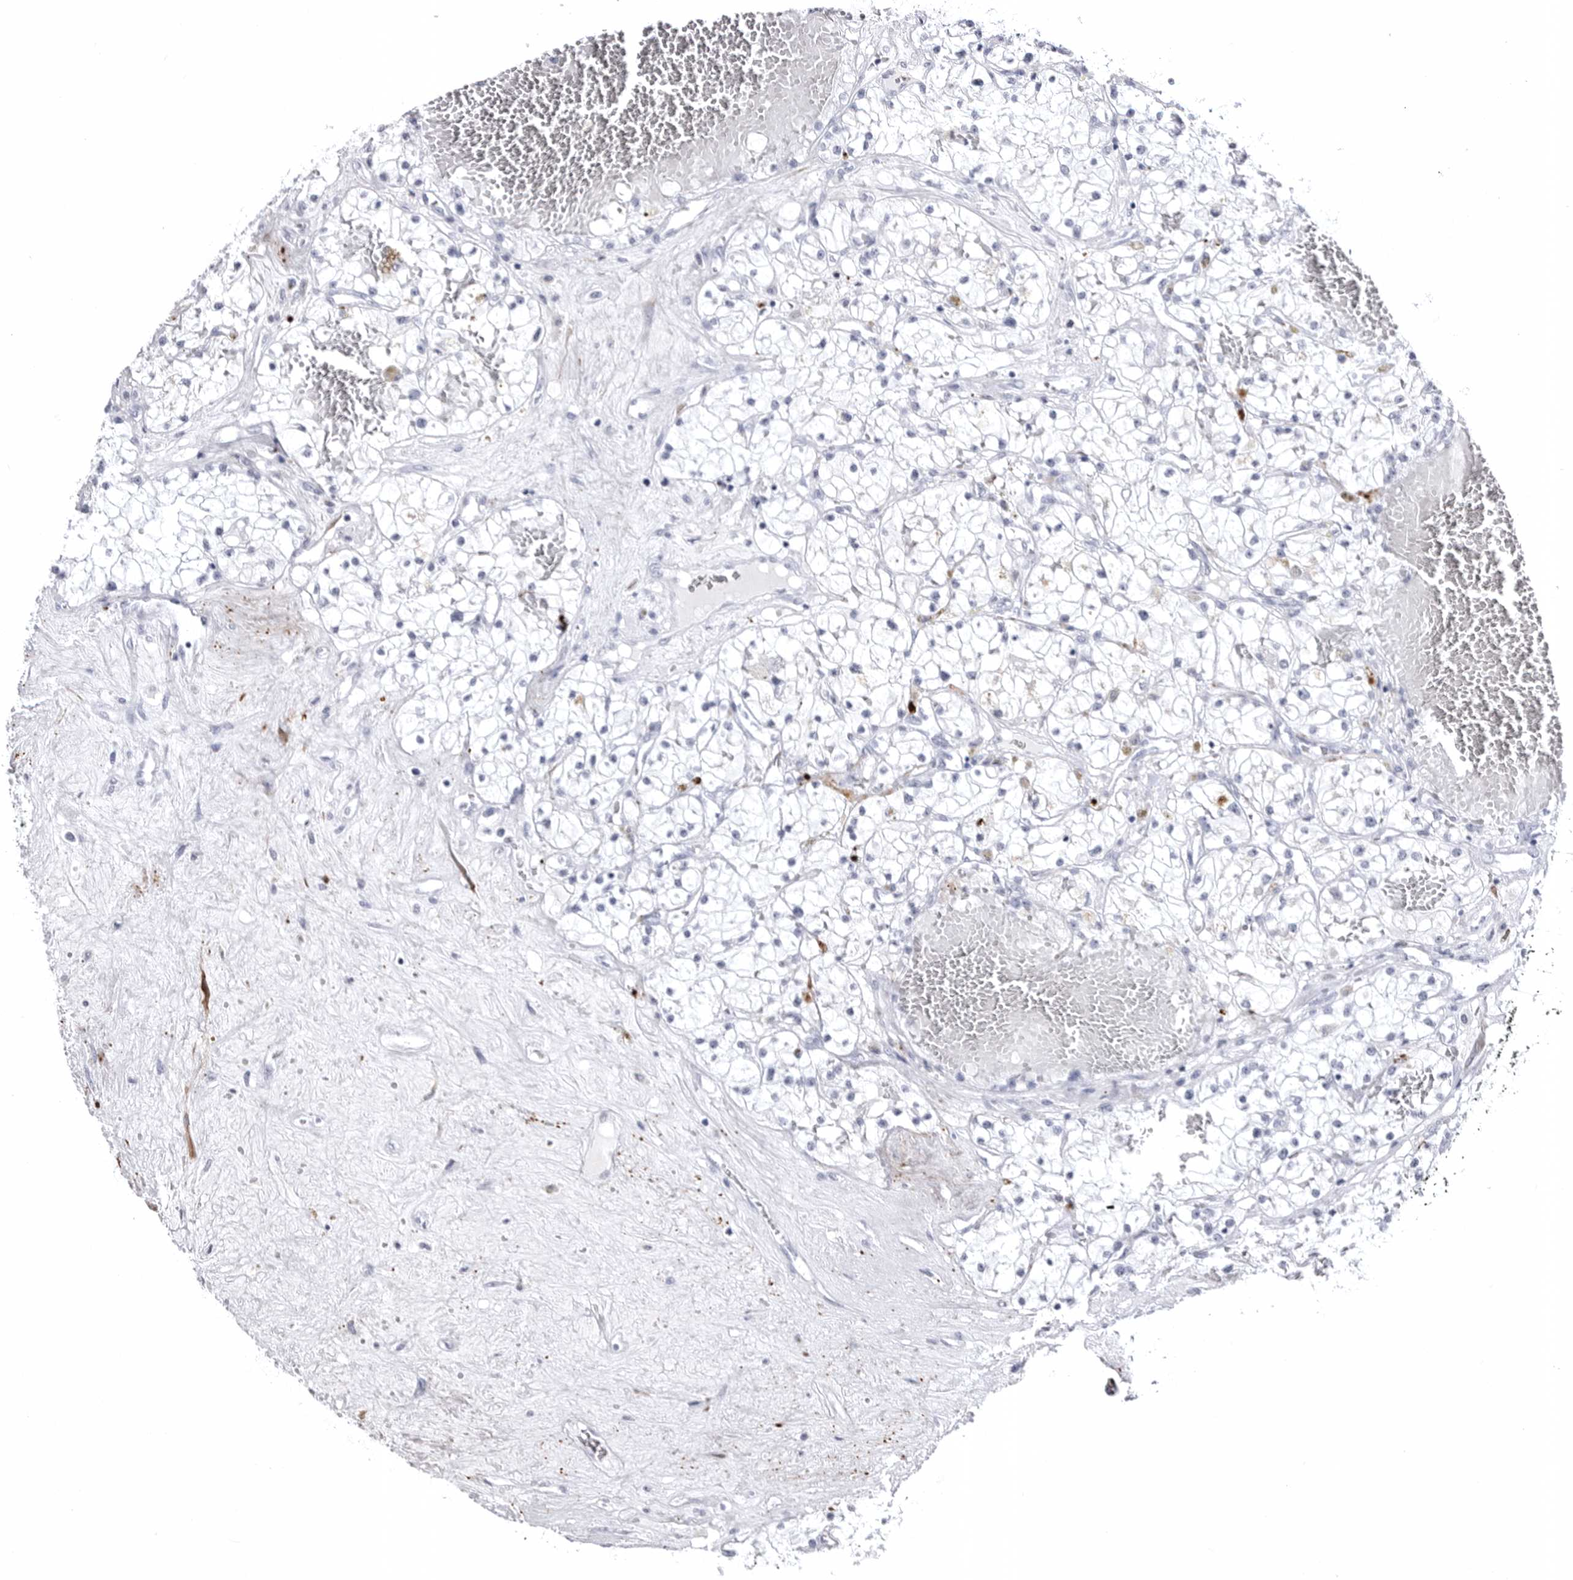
{"staining": {"intensity": "negative", "quantity": "none", "location": "none"}, "tissue": "renal cancer", "cell_type": "Tumor cells", "image_type": "cancer", "snomed": [{"axis": "morphology", "description": "Normal tissue, NOS"}, {"axis": "morphology", "description": "Adenocarcinoma, NOS"}, {"axis": "topography", "description": "Kidney"}], "caption": "Renal adenocarcinoma stained for a protein using immunohistochemistry demonstrates no positivity tumor cells.", "gene": "COL26A1", "patient": {"sex": "male", "age": 68}}